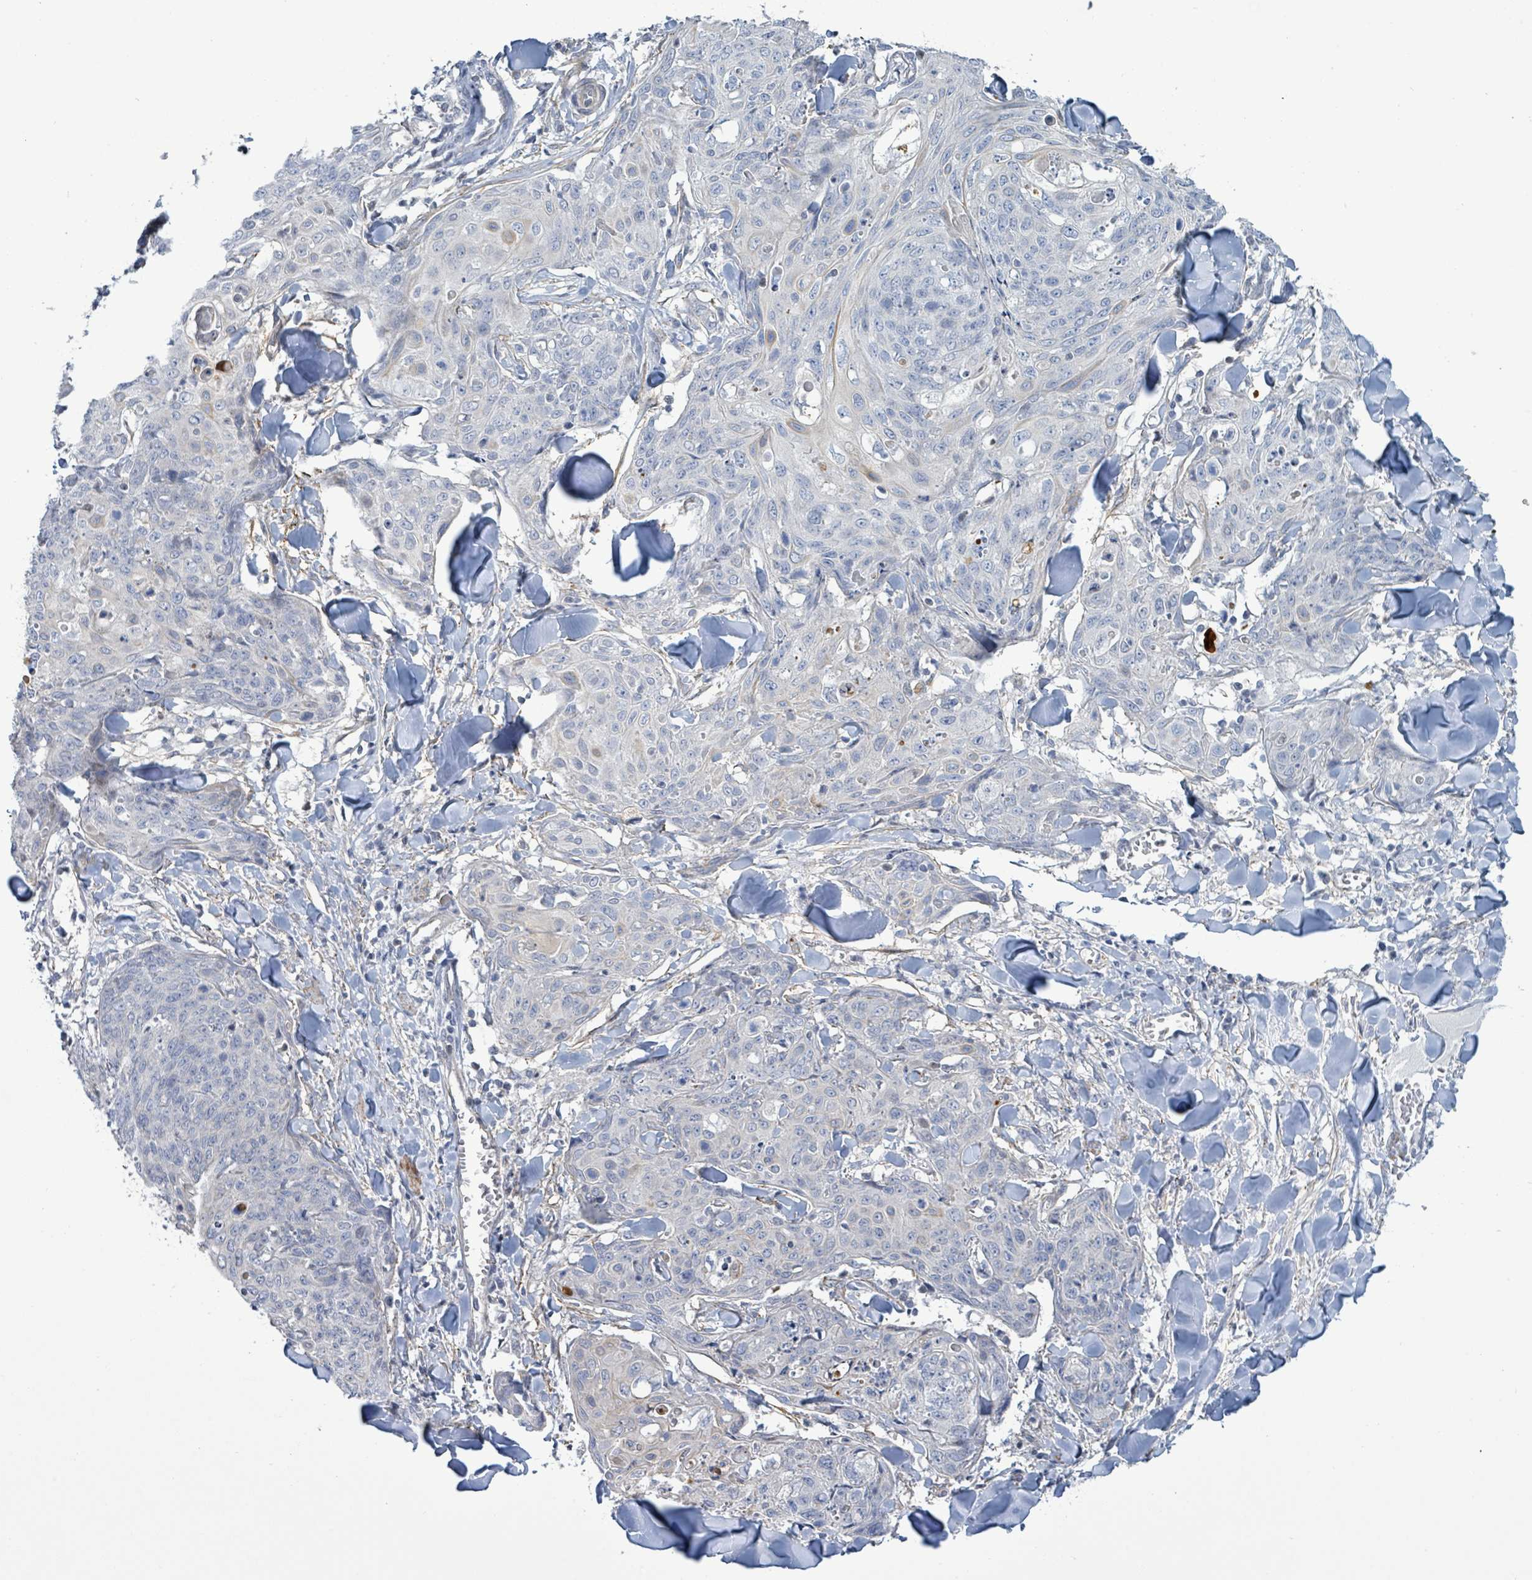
{"staining": {"intensity": "negative", "quantity": "none", "location": "none"}, "tissue": "skin cancer", "cell_type": "Tumor cells", "image_type": "cancer", "snomed": [{"axis": "morphology", "description": "Squamous cell carcinoma, NOS"}, {"axis": "topography", "description": "Skin"}, {"axis": "topography", "description": "Vulva"}], "caption": "The immunohistochemistry image has no significant expression in tumor cells of skin cancer tissue.", "gene": "DMRTC1B", "patient": {"sex": "female", "age": 85}}